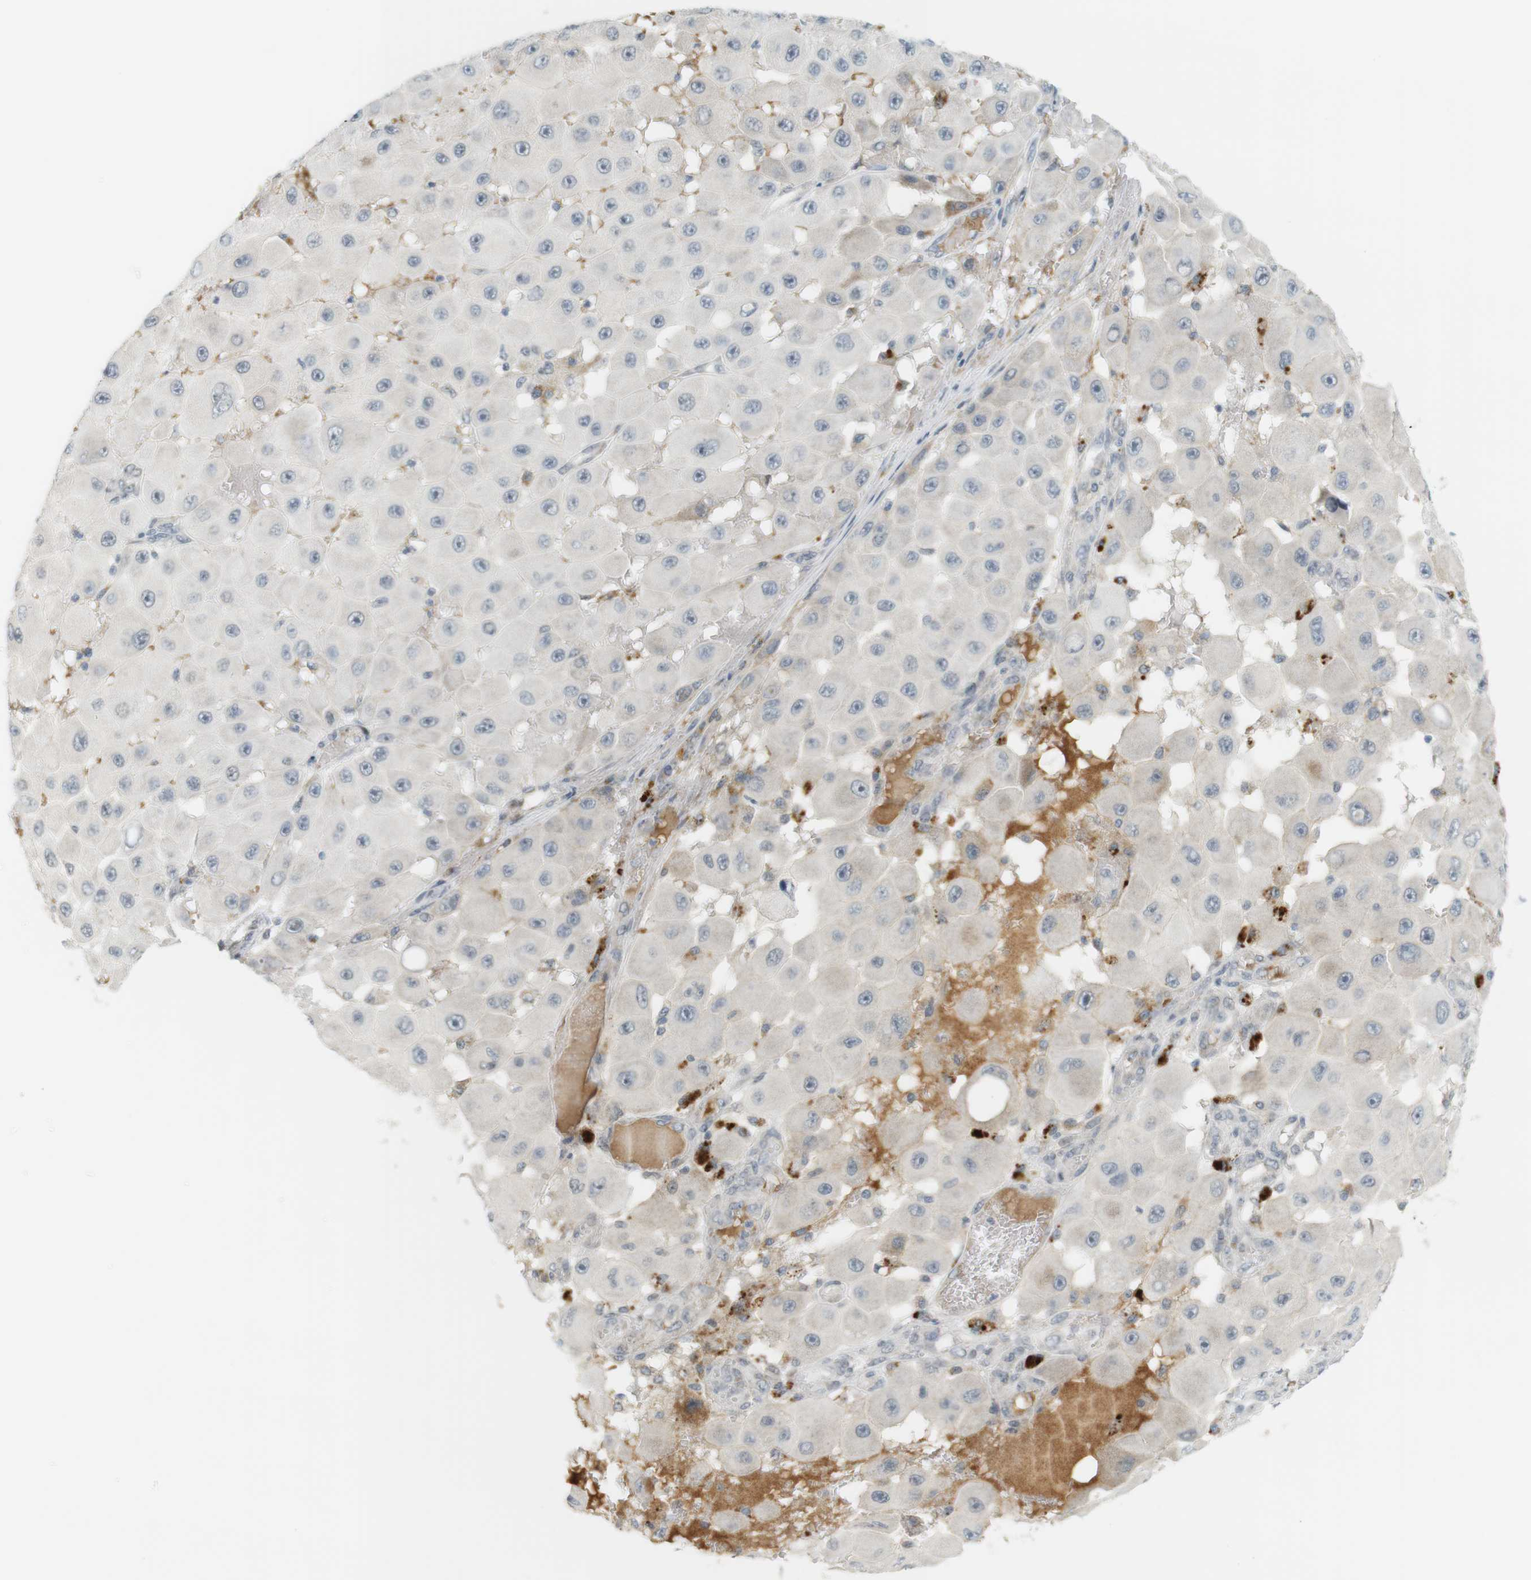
{"staining": {"intensity": "moderate", "quantity": "<25%", "location": "cytoplasmic/membranous"}, "tissue": "melanoma", "cell_type": "Tumor cells", "image_type": "cancer", "snomed": [{"axis": "morphology", "description": "Malignant melanoma, NOS"}, {"axis": "topography", "description": "Skin"}], "caption": "This image demonstrates IHC staining of malignant melanoma, with low moderate cytoplasmic/membranous staining in about <25% of tumor cells.", "gene": "DMC1", "patient": {"sex": "female", "age": 81}}